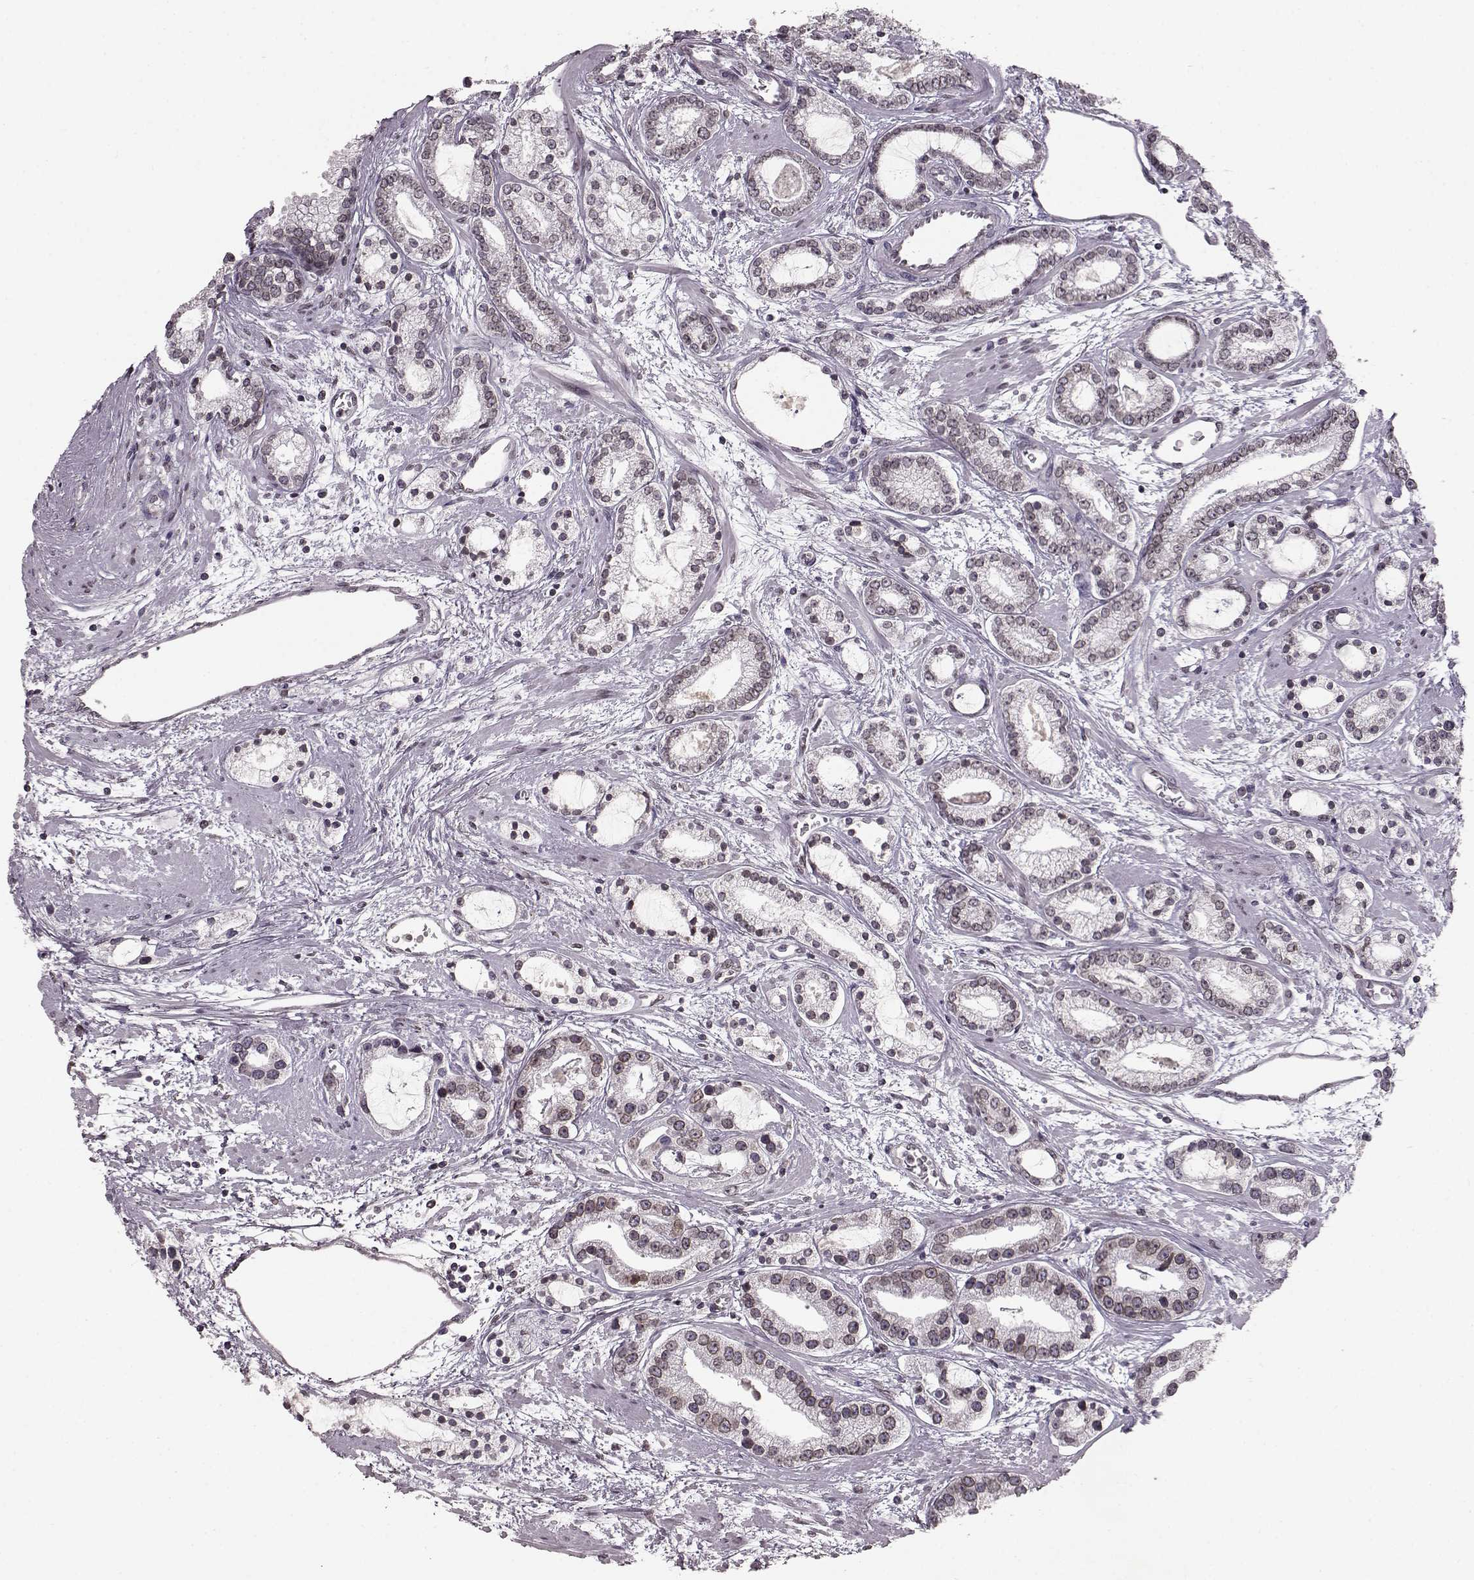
{"staining": {"intensity": "weak", "quantity": ">75%", "location": "cytoplasmic/membranous,nuclear"}, "tissue": "prostate cancer", "cell_type": "Tumor cells", "image_type": "cancer", "snomed": [{"axis": "morphology", "description": "Adenocarcinoma, Medium grade"}, {"axis": "topography", "description": "Prostate"}], "caption": "This is an image of IHC staining of medium-grade adenocarcinoma (prostate), which shows weak staining in the cytoplasmic/membranous and nuclear of tumor cells.", "gene": "DCAF12", "patient": {"sex": "male", "age": 57}}